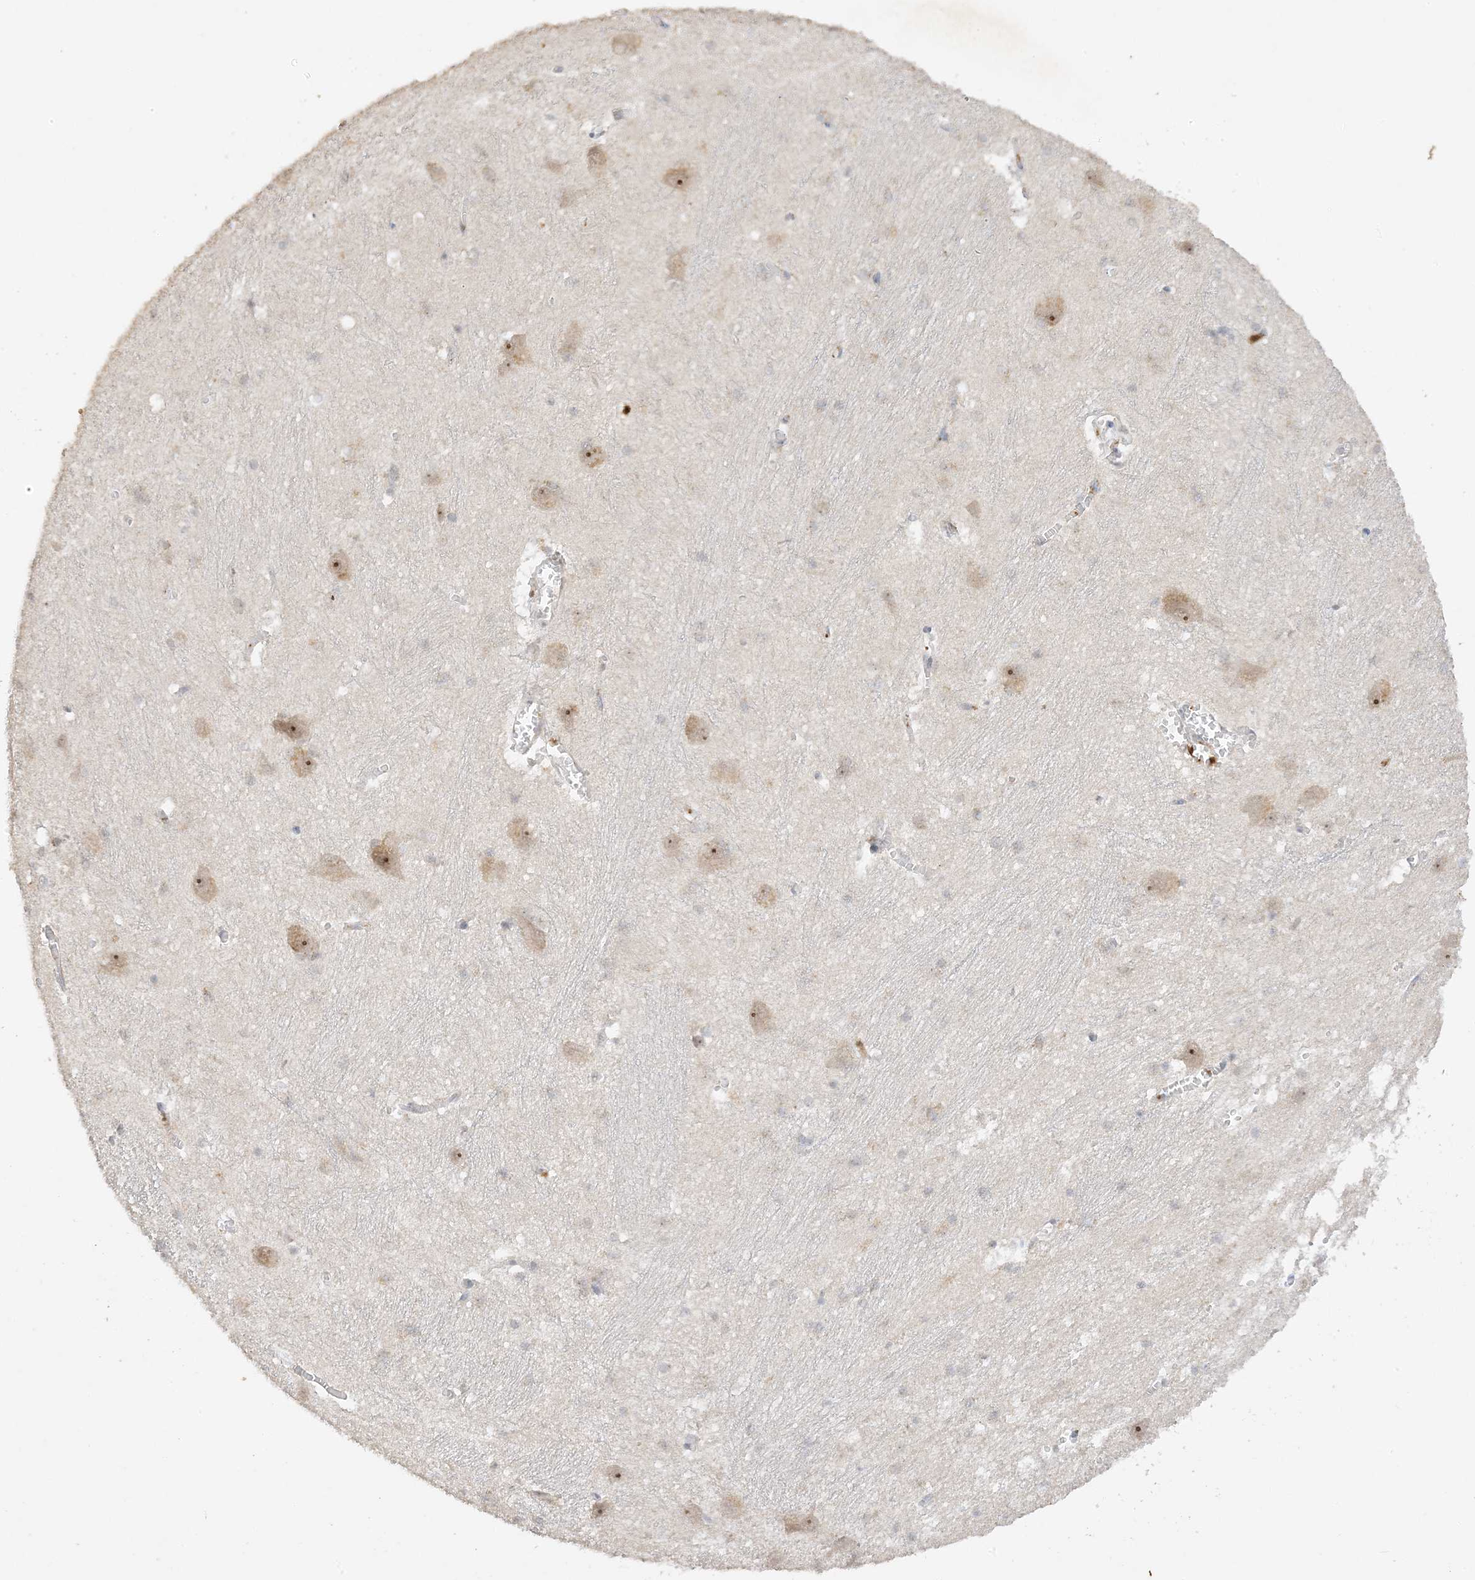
{"staining": {"intensity": "negative", "quantity": "none", "location": "none"}, "tissue": "caudate", "cell_type": "Glial cells", "image_type": "normal", "snomed": [{"axis": "morphology", "description": "Normal tissue, NOS"}, {"axis": "topography", "description": "Lateral ventricle wall"}], "caption": "Immunohistochemical staining of normal caudate exhibits no significant expression in glial cells. (Stains: DAB (3,3'-diaminobenzidine) IHC with hematoxylin counter stain, Microscopy: brightfield microscopy at high magnification).", "gene": "DDX18", "patient": {"sex": "male", "age": 37}}